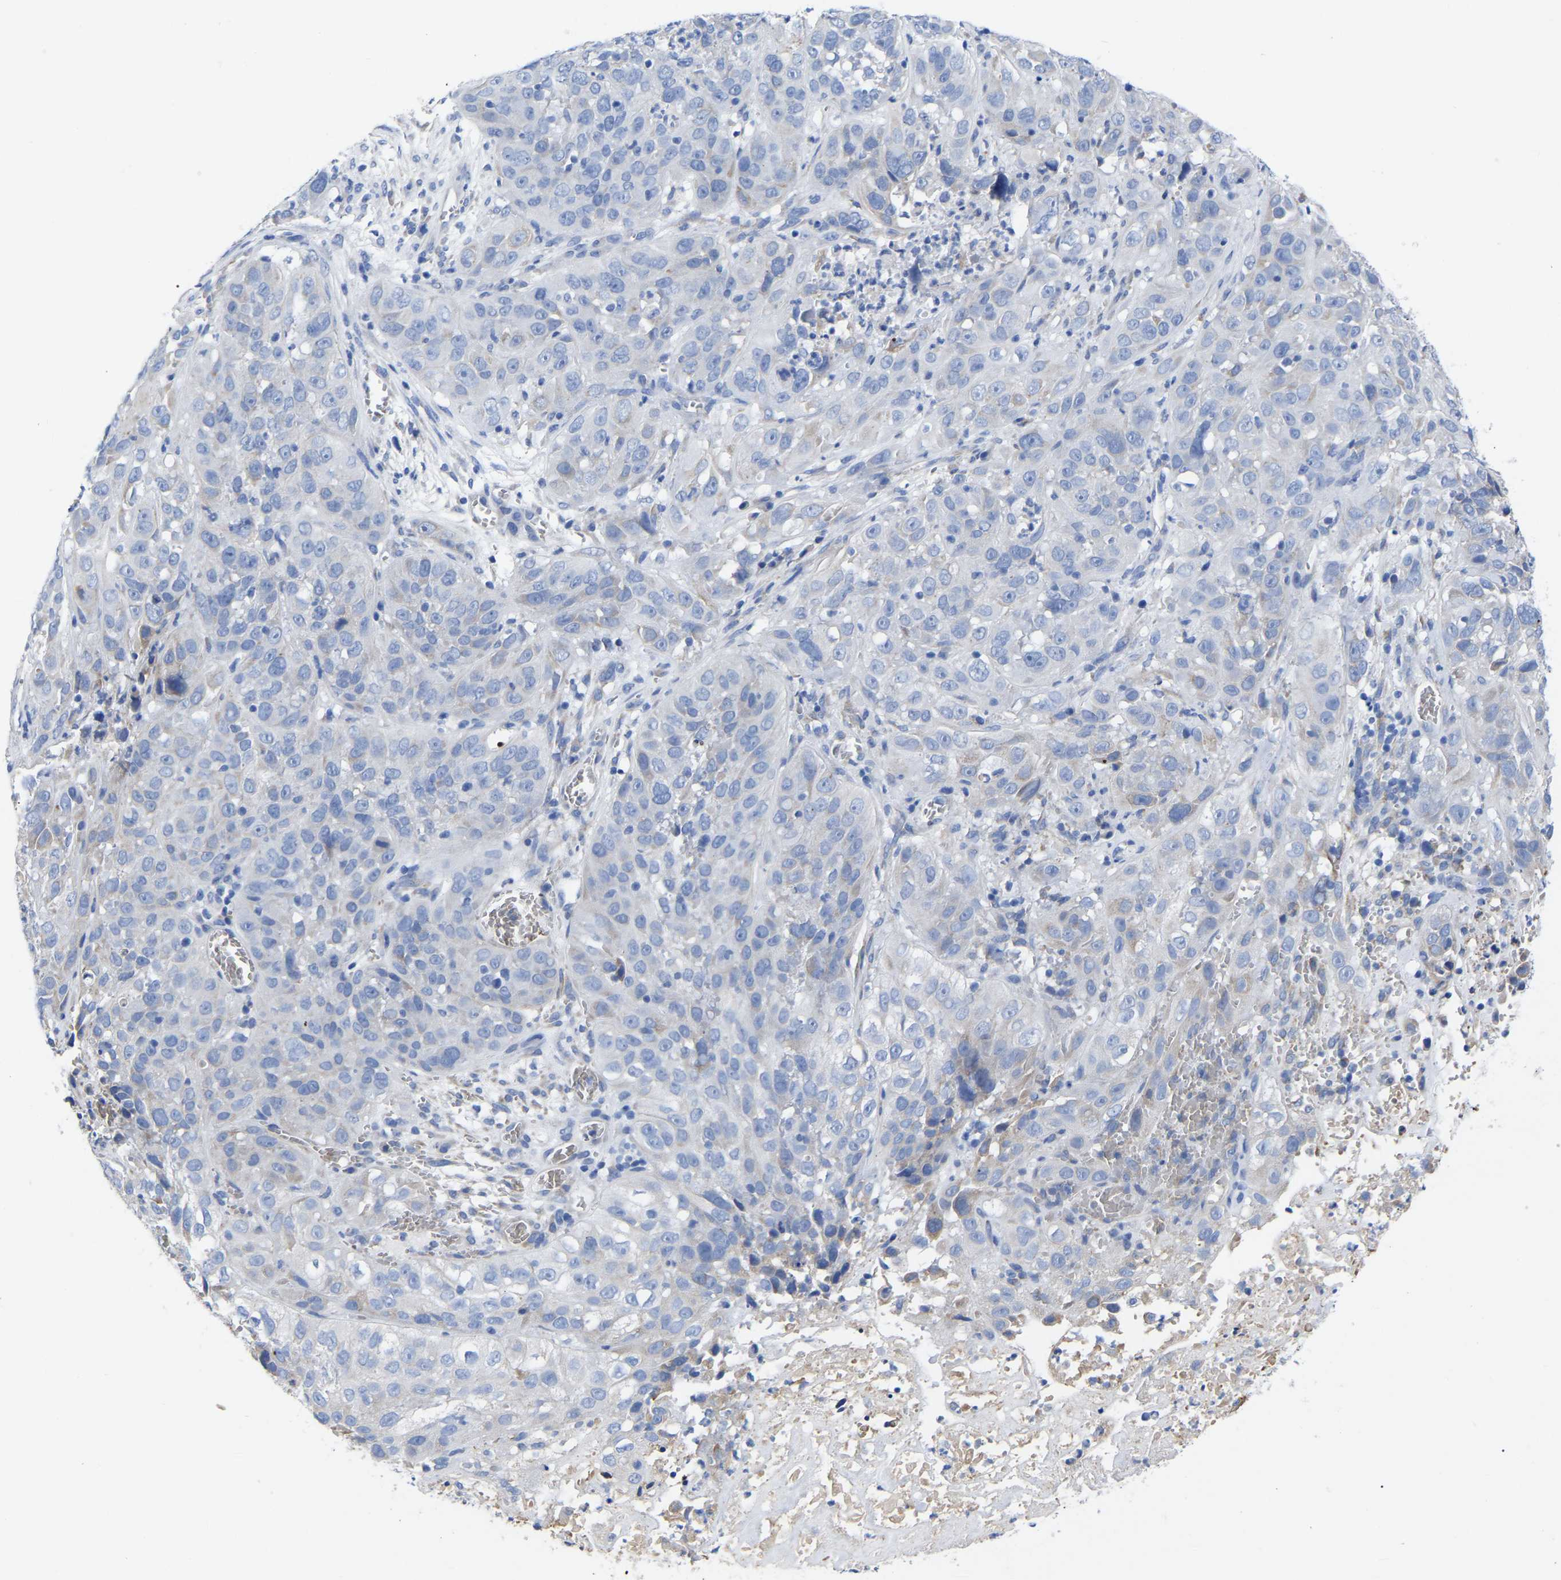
{"staining": {"intensity": "negative", "quantity": "none", "location": "none"}, "tissue": "cervical cancer", "cell_type": "Tumor cells", "image_type": "cancer", "snomed": [{"axis": "morphology", "description": "Squamous cell carcinoma, NOS"}, {"axis": "topography", "description": "Cervix"}], "caption": "A histopathology image of human cervical cancer is negative for staining in tumor cells.", "gene": "GDF3", "patient": {"sex": "female", "age": 32}}